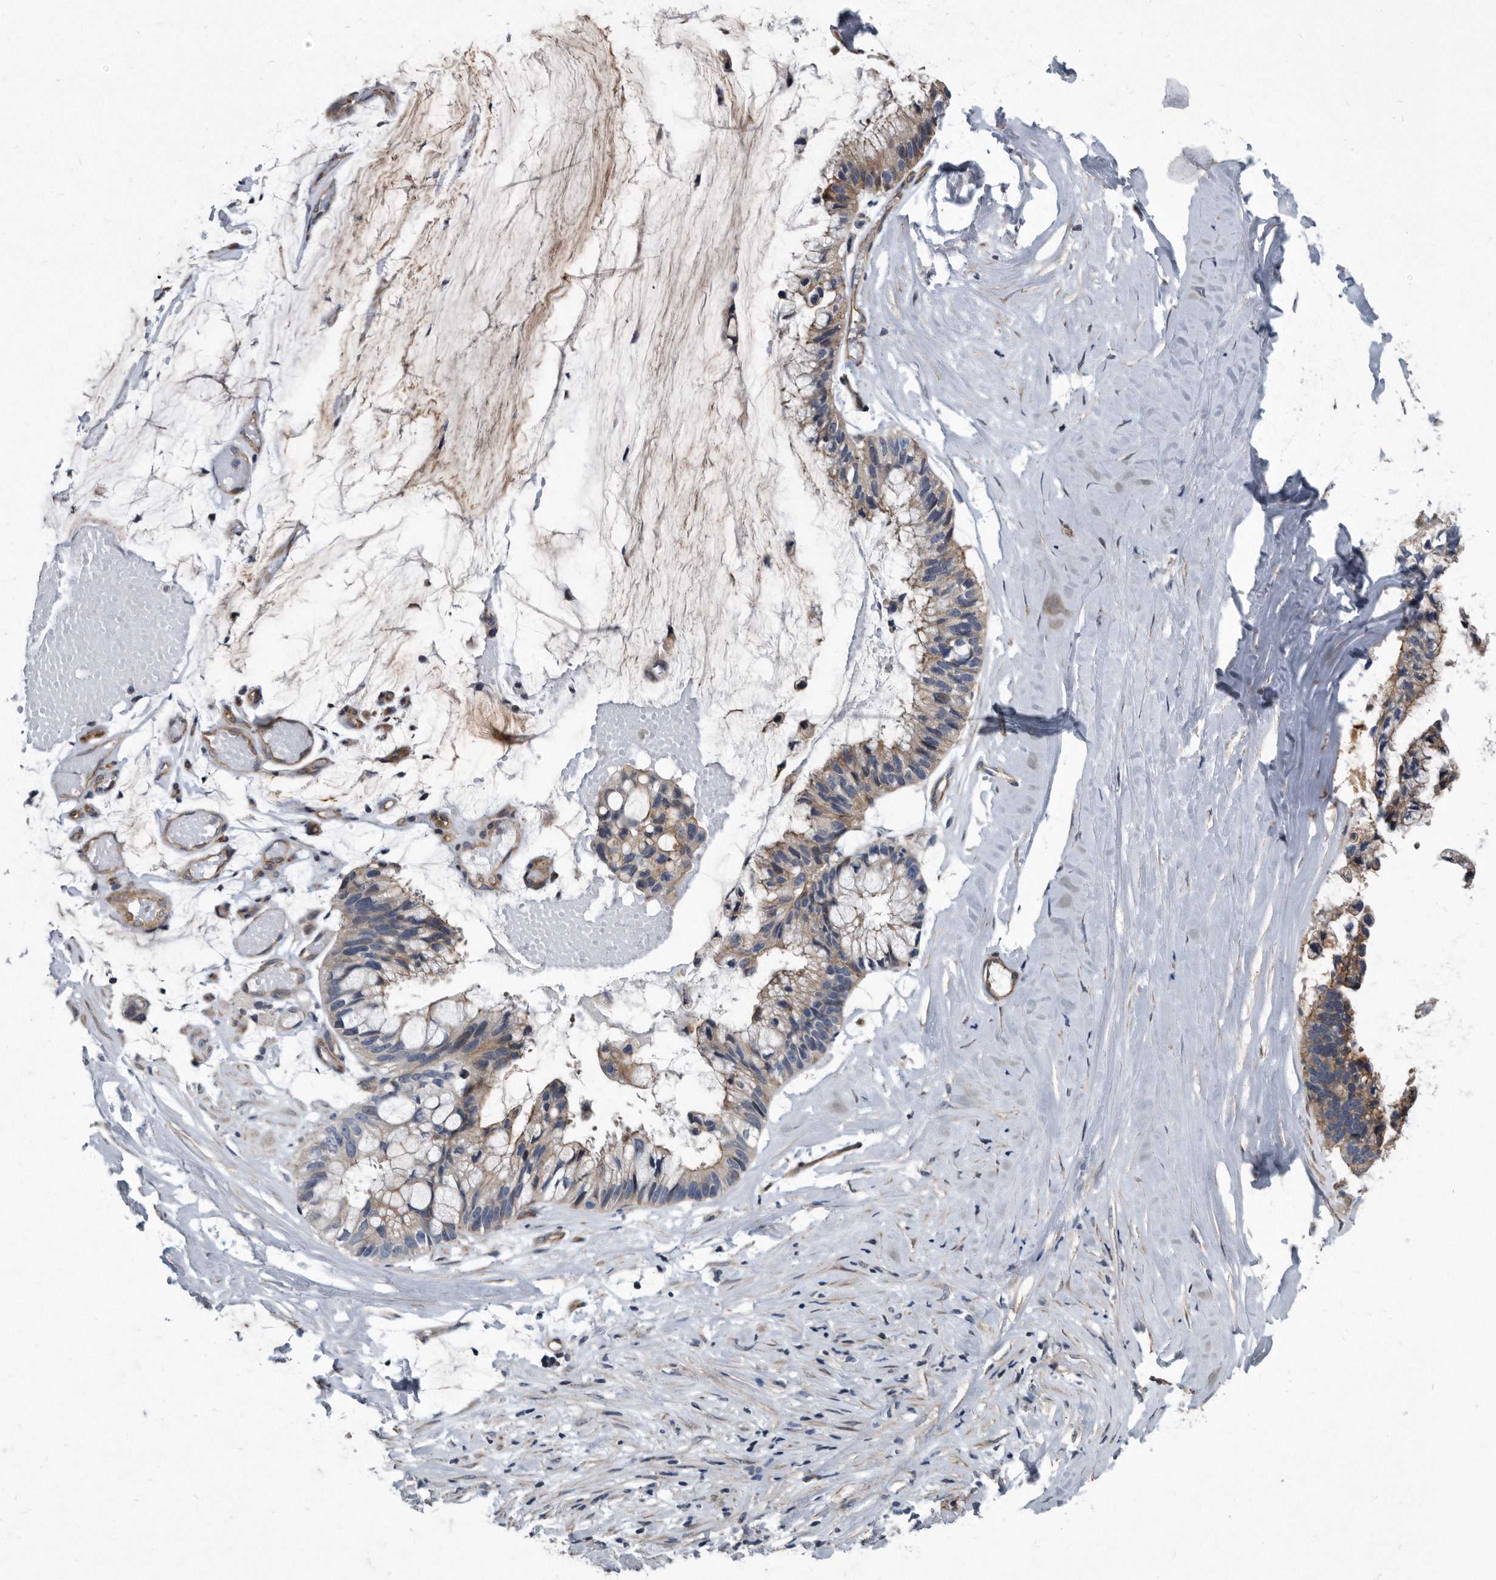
{"staining": {"intensity": "weak", "quantity": "25%-75%", "location": "cytoplasmic/membranous"}, "tissue": "ovarian cancer", "cell_type": "Tumor cells", "image_type": "cancer", "snomed": [{"axis": "morphology", "description": "Cystadenocarcinoma, mucinous, NOS"}, {"axis": "topography", "description": "Ovary"}], "caption": "Protein analysis of ovarian cancer (mucinous cystadenocarcinoma) tissue exhibits weak cytoplasmic/membranous expression in about 25%-75% of tumor cells.", "gene": "ARMCX1", "patient": {"sex": "female", "age": 39}}